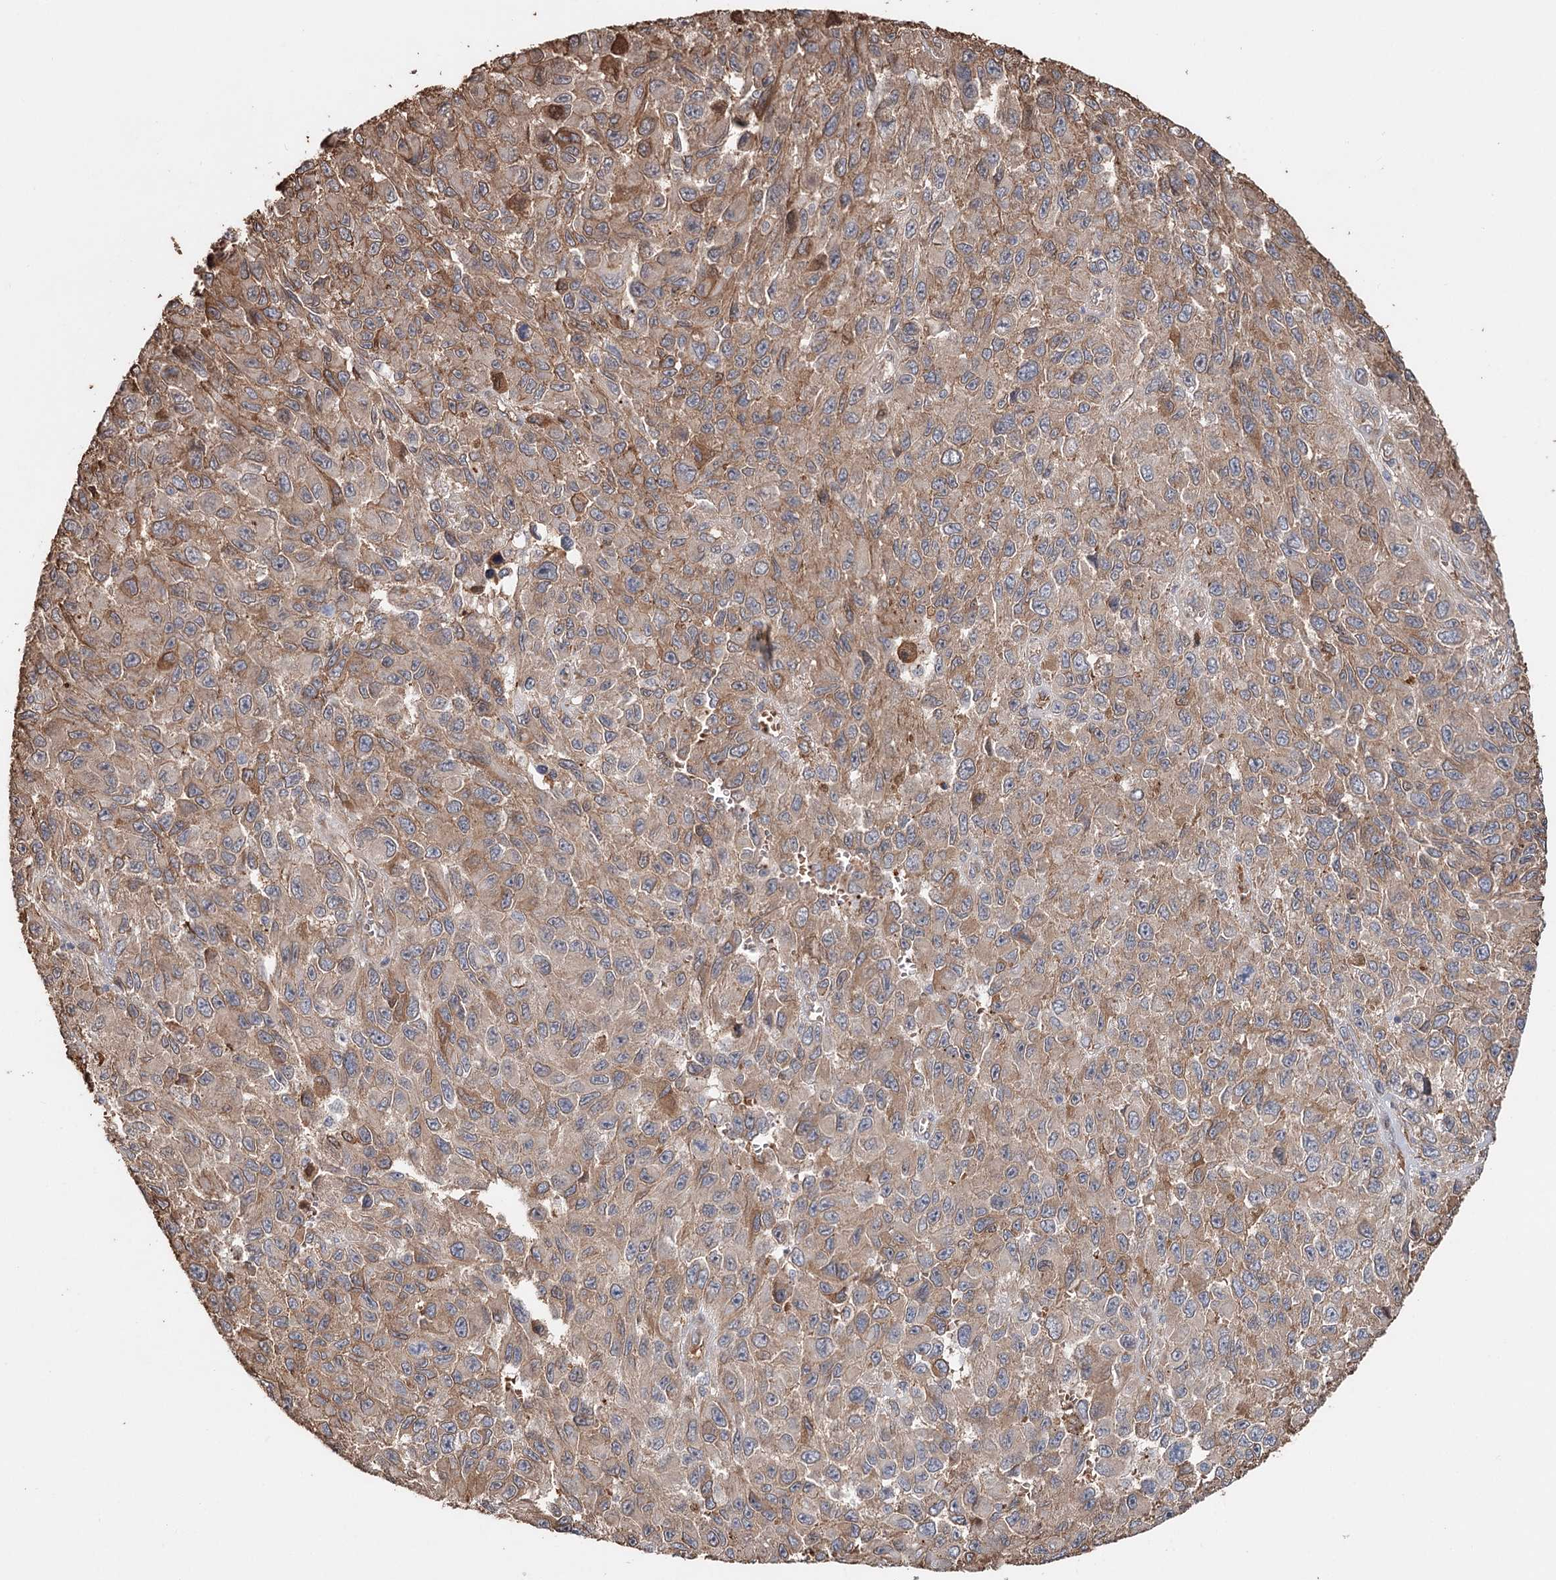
{"staining": {"intensity": "moderate", "quantity": ">75%", "location": "cytoplasmic/membranous"}, "tissue": "melanoma", "cell_type": "Tumor cells", "image_type": "cancer", "snomed": [{"axis": "morphology", "description": "Normal tissue, NOS"}, {"axis": "morphology", "description": "Malignant melanoma, NOS"}, {"axis": "topography", "description": "Skin"}], "caption": "The histopathology image shows staining of melanoma, revealing moderate cytoplasmic/membranous protein positivity (brown color) within tumor cells.", "gene": "SYVN1", "patient": {"sex": "female", "age": 96}}